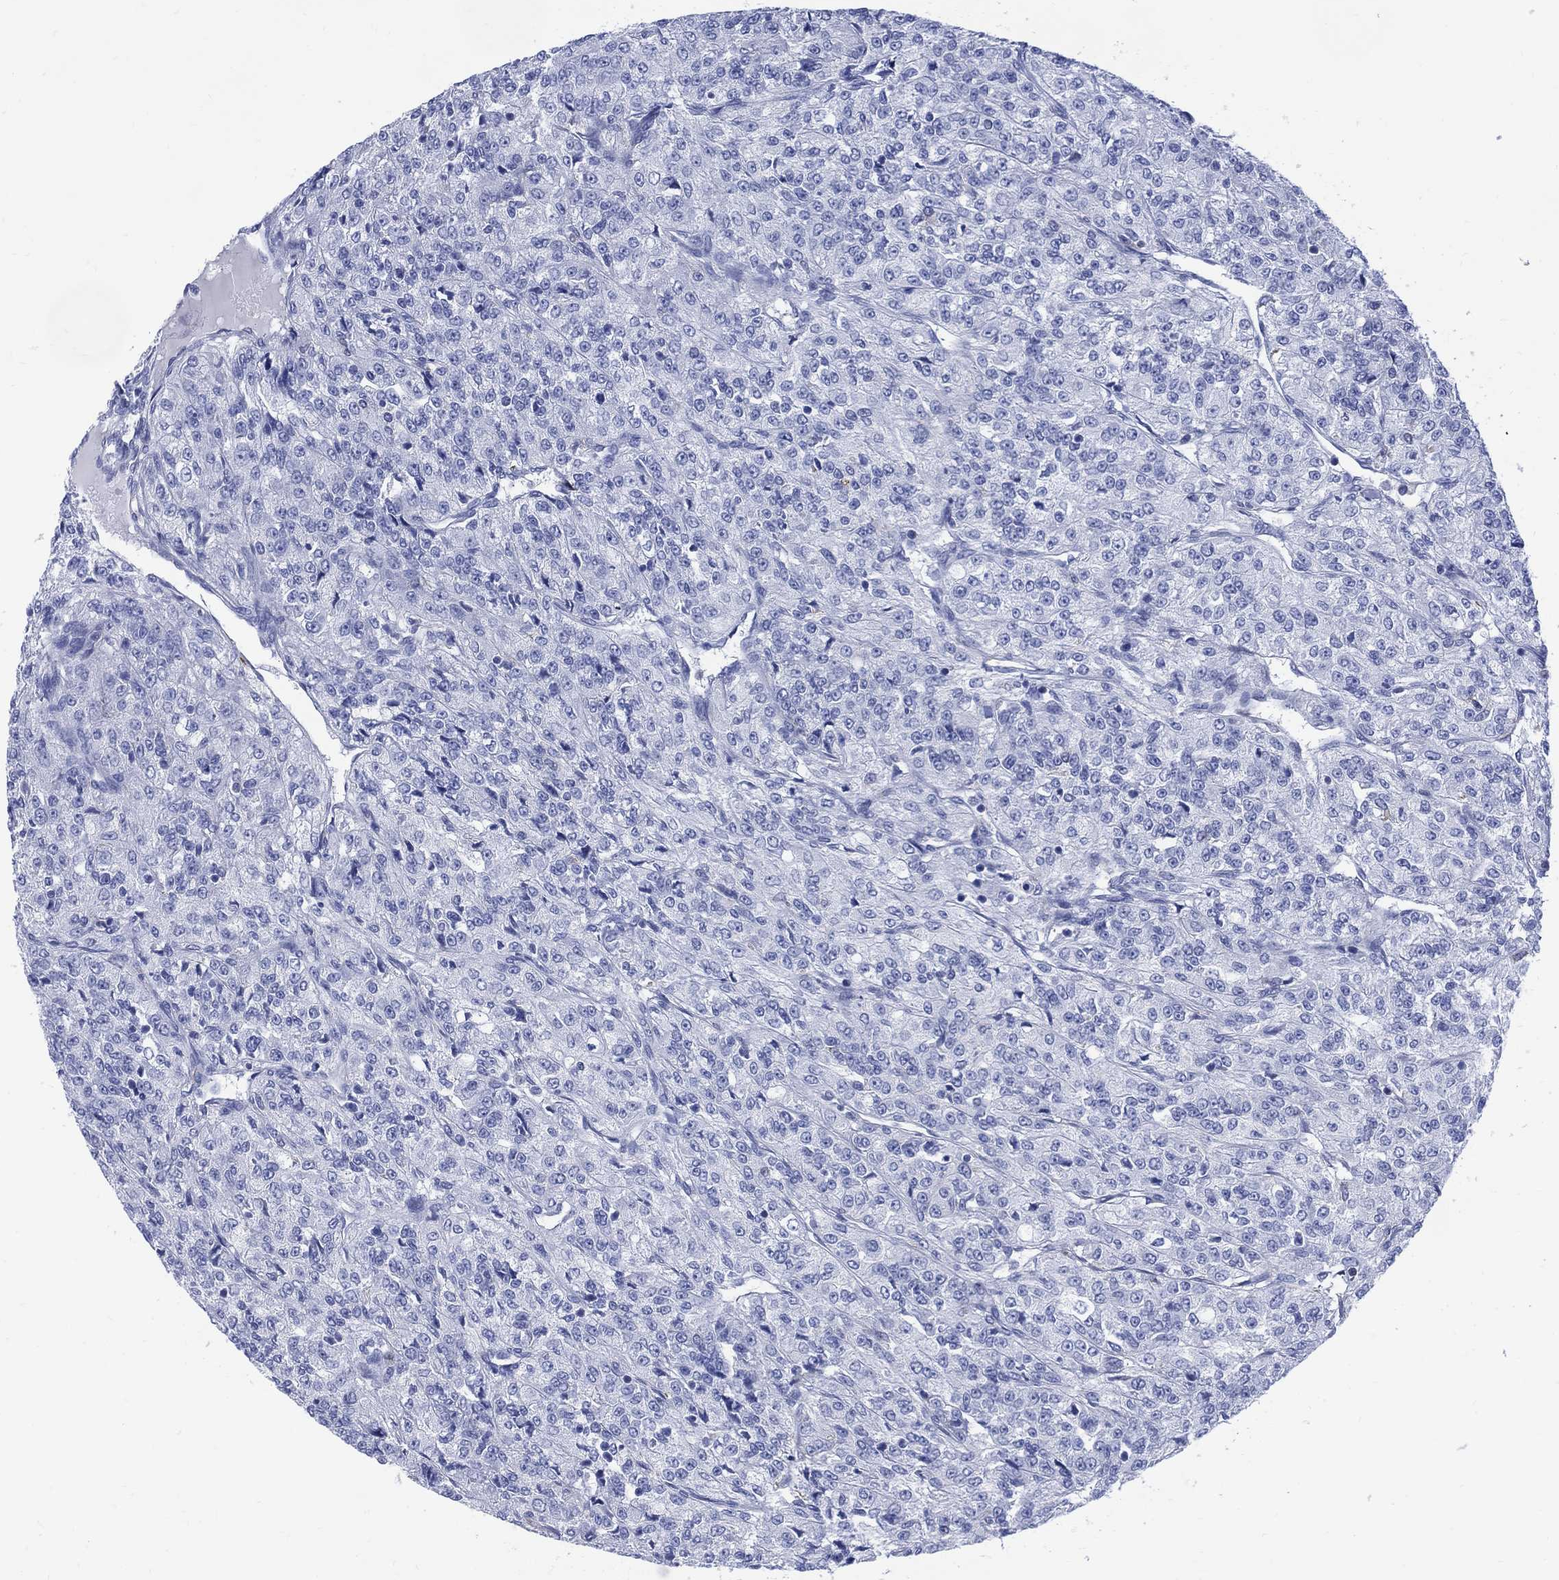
{"staining": {"intensity": "negative", "quantity": "none", "location": "none"}, "tissue": "renal cancer", "cell_type": "Tumor cells", "image_type": "cancer", "snomed": [{"axis": "morphology", "description": "Adenocarcinoma, NOS"}, {"axis": "topography", "description": "Kidney"}], "caption": "Immunohistochemistry image of human renal adenocarcinoma stained for a protein (brown), which shows no expression in tumor cells.", "gene": "DDI1", "patient": {"sex": "female", "age": 63}}